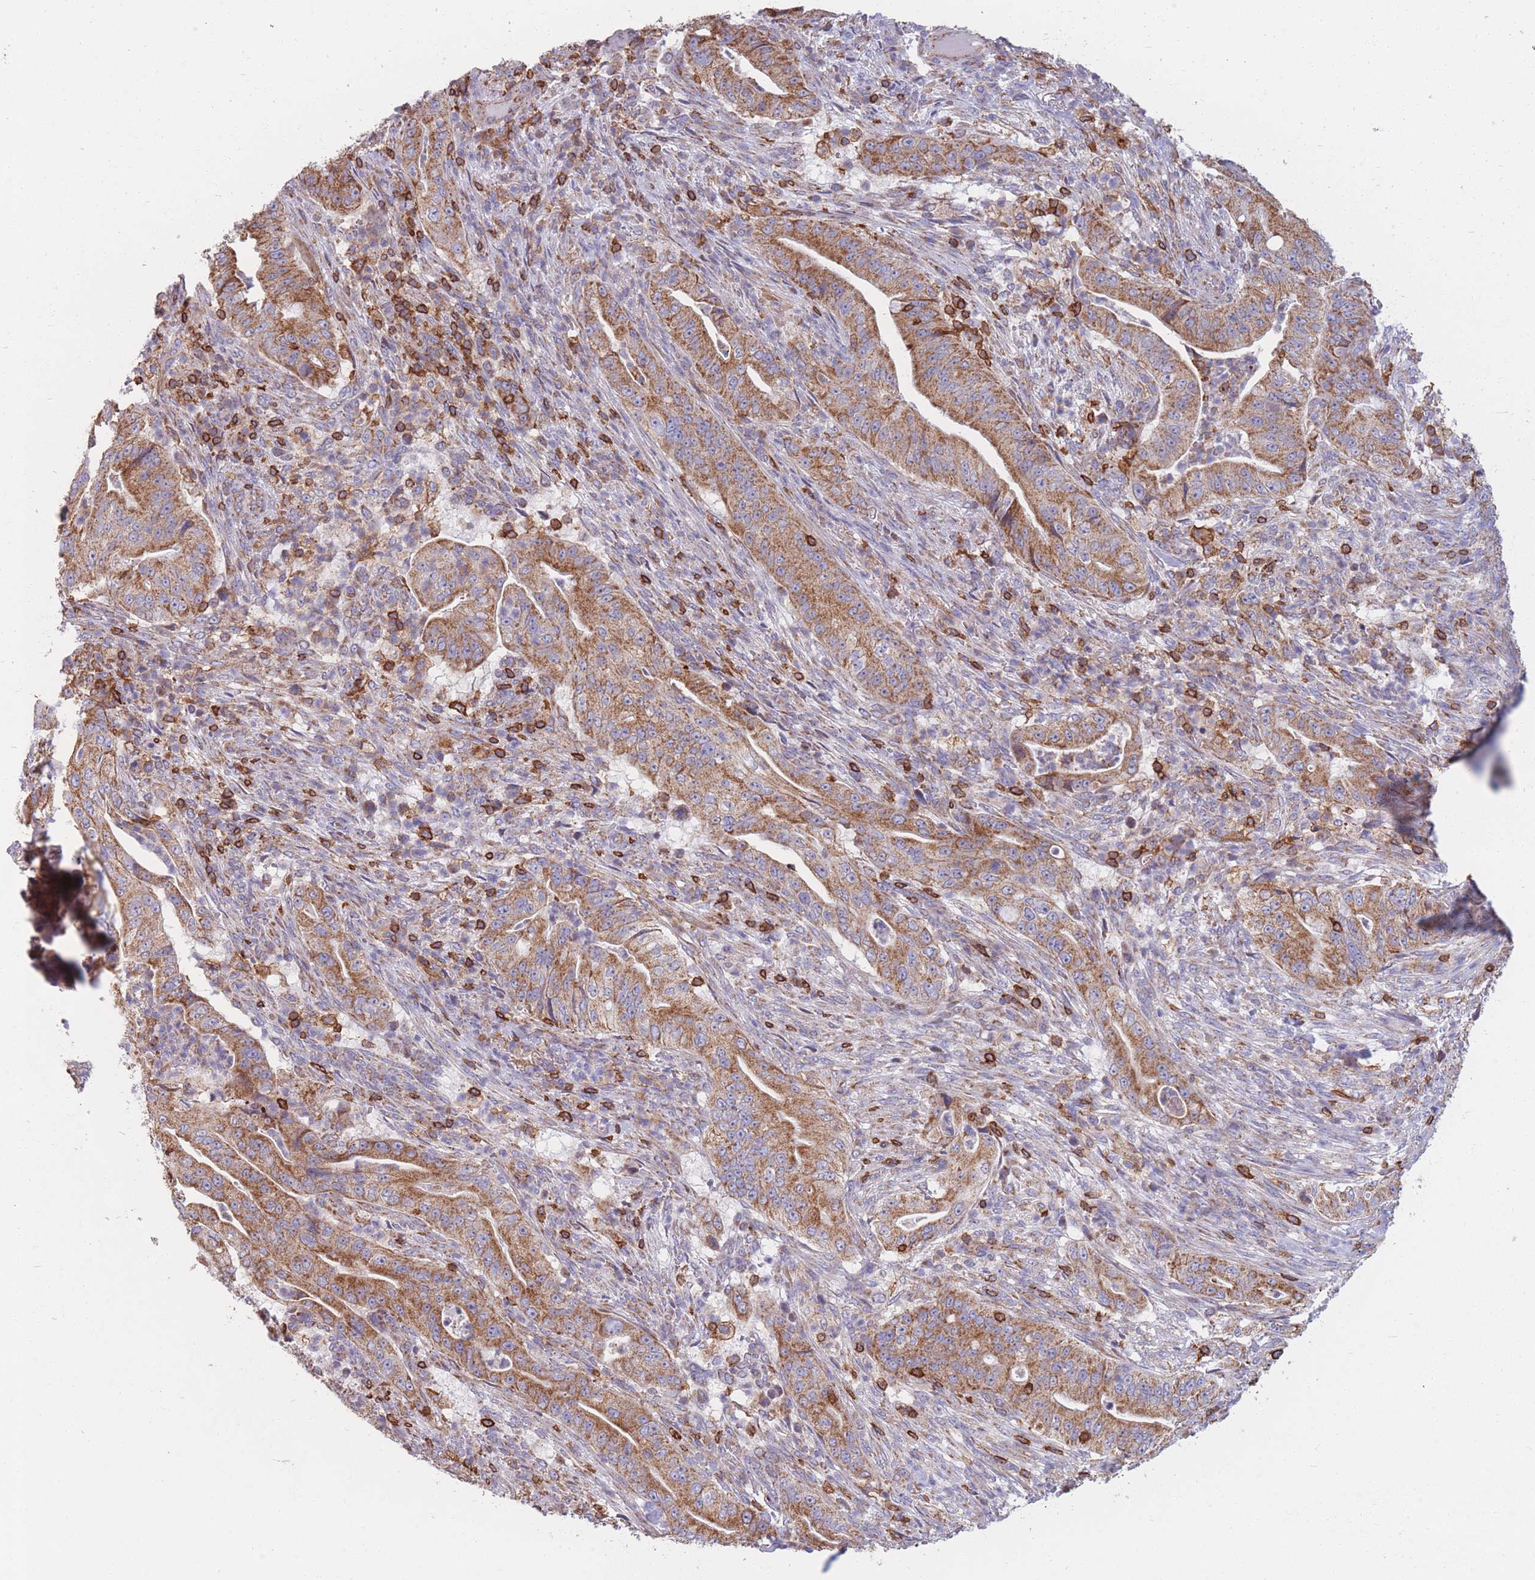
{"staining": {"intensity": "moderate", "quantity": ">75%", "location": "cytoplasmic/membranous"}, "tissue": "pancreatic cancer", "cell_type": "Tumor cells", "image_type": "cancer", "snomed": [{"axis": "morphology", "description": "Adenocarcinoma, NOS"}, {"axis": "topography", "description": "Pancreas"}], "caption": "DAB (3,3'-diaminobenzidine) immunohistochemical staining of adenocarcinoma (pancreatic) shows moderate cytoplasmic/membranous protein expression in about >75% of tumor cells.", "gene": "MRPL54", "patient": {"sex": "male", "age": 71}}